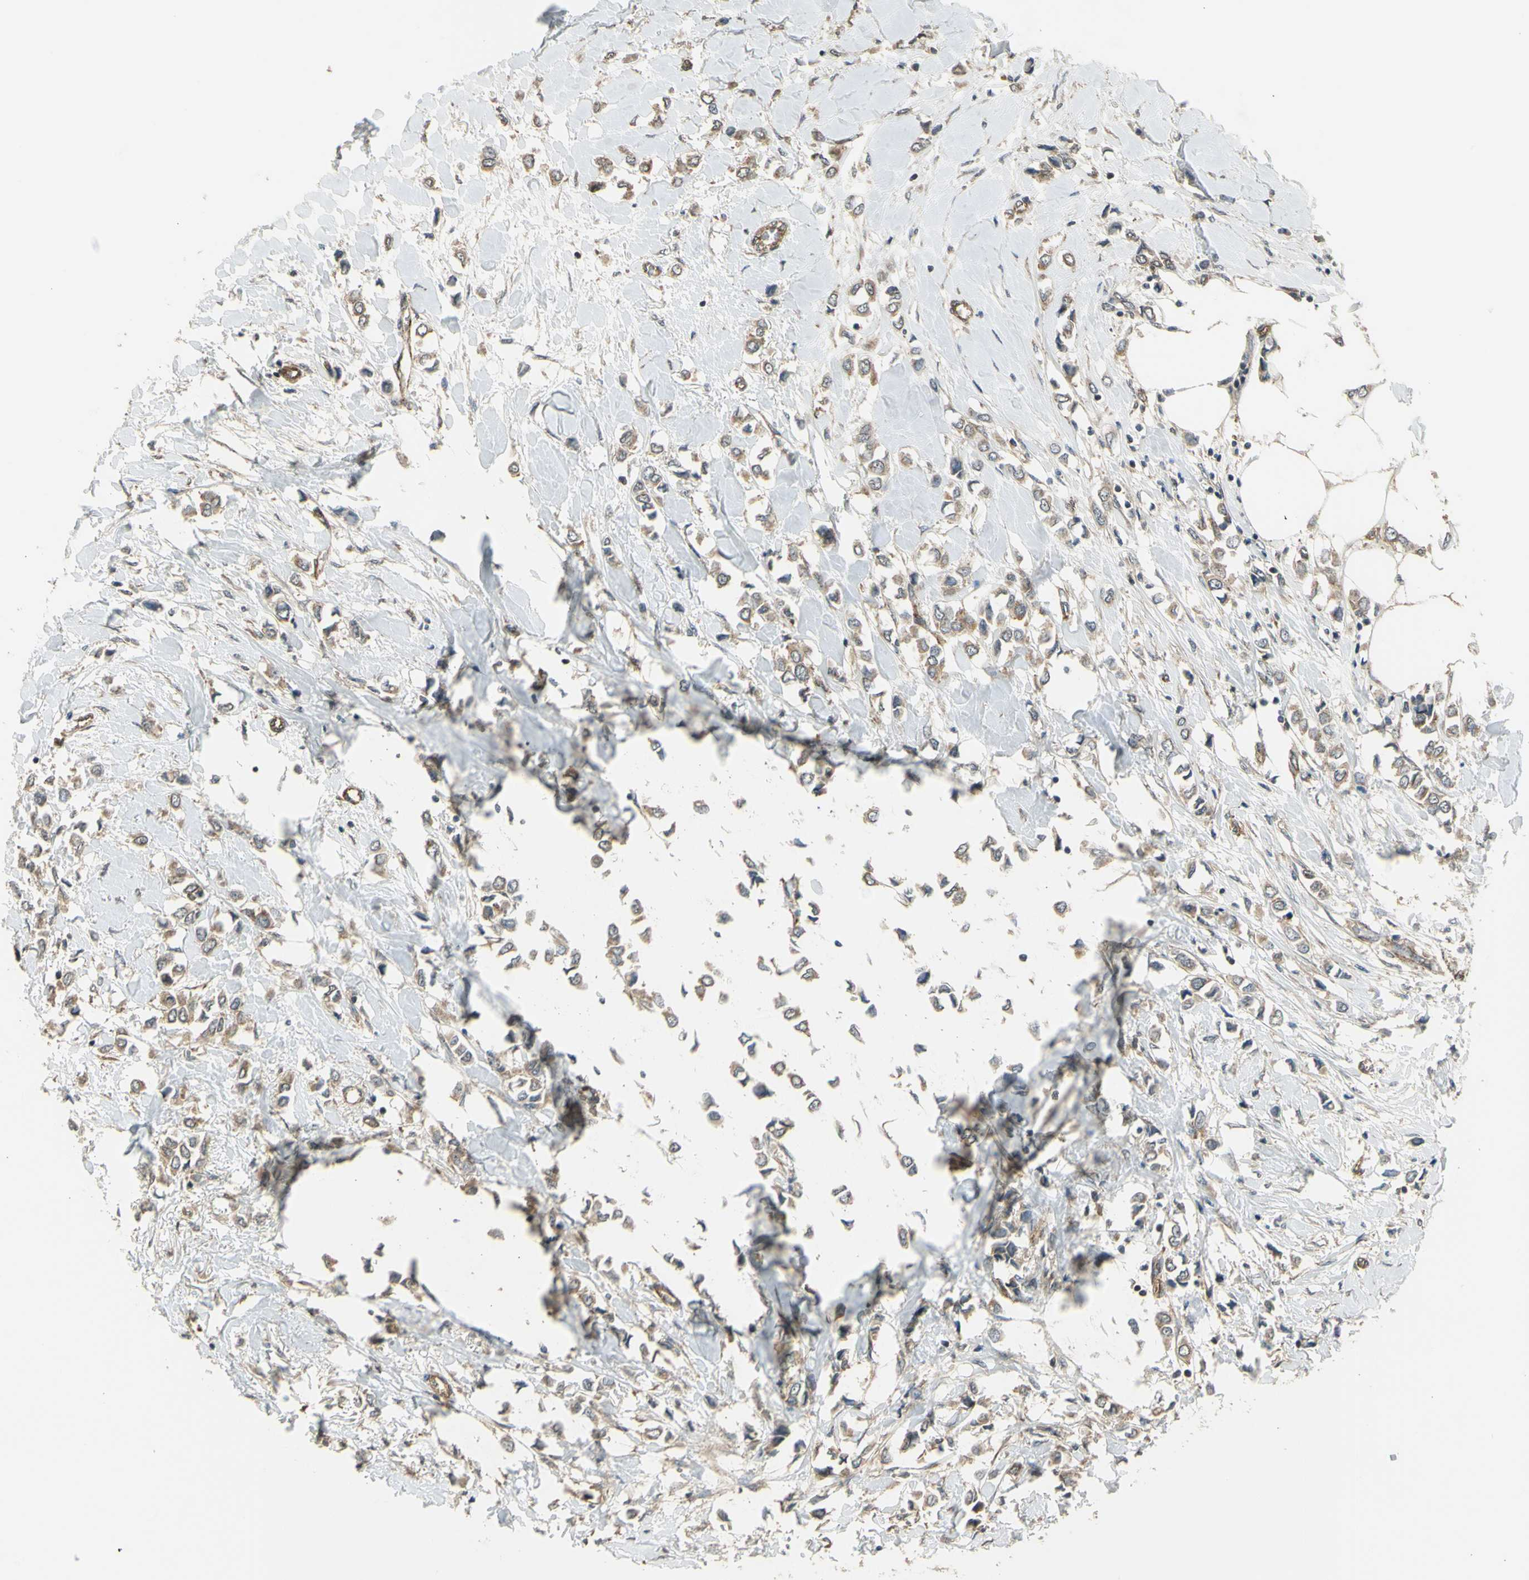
{"staining": {"intensity": "weak", "quantity": ">75%", "location": "cytoplasmic/membranous"}, "tissue": "breast cancer", "cell_type": "Tumor cells", "image_type": "cancer", "snomed": [{"axis": "morphology", "description": "Lobular carcinoma"}, {"axis": "topography", "description": "Breast"}], "caption": "Immunohistochemistry (IHC) (DAB) staining of human breast lobular carcinoma reveals weak cytoplasmic/membranous protein expression in about >75% of tumor cells.", "gene": "EFNB2", "patient": {"sex": "female", "age": 51}}